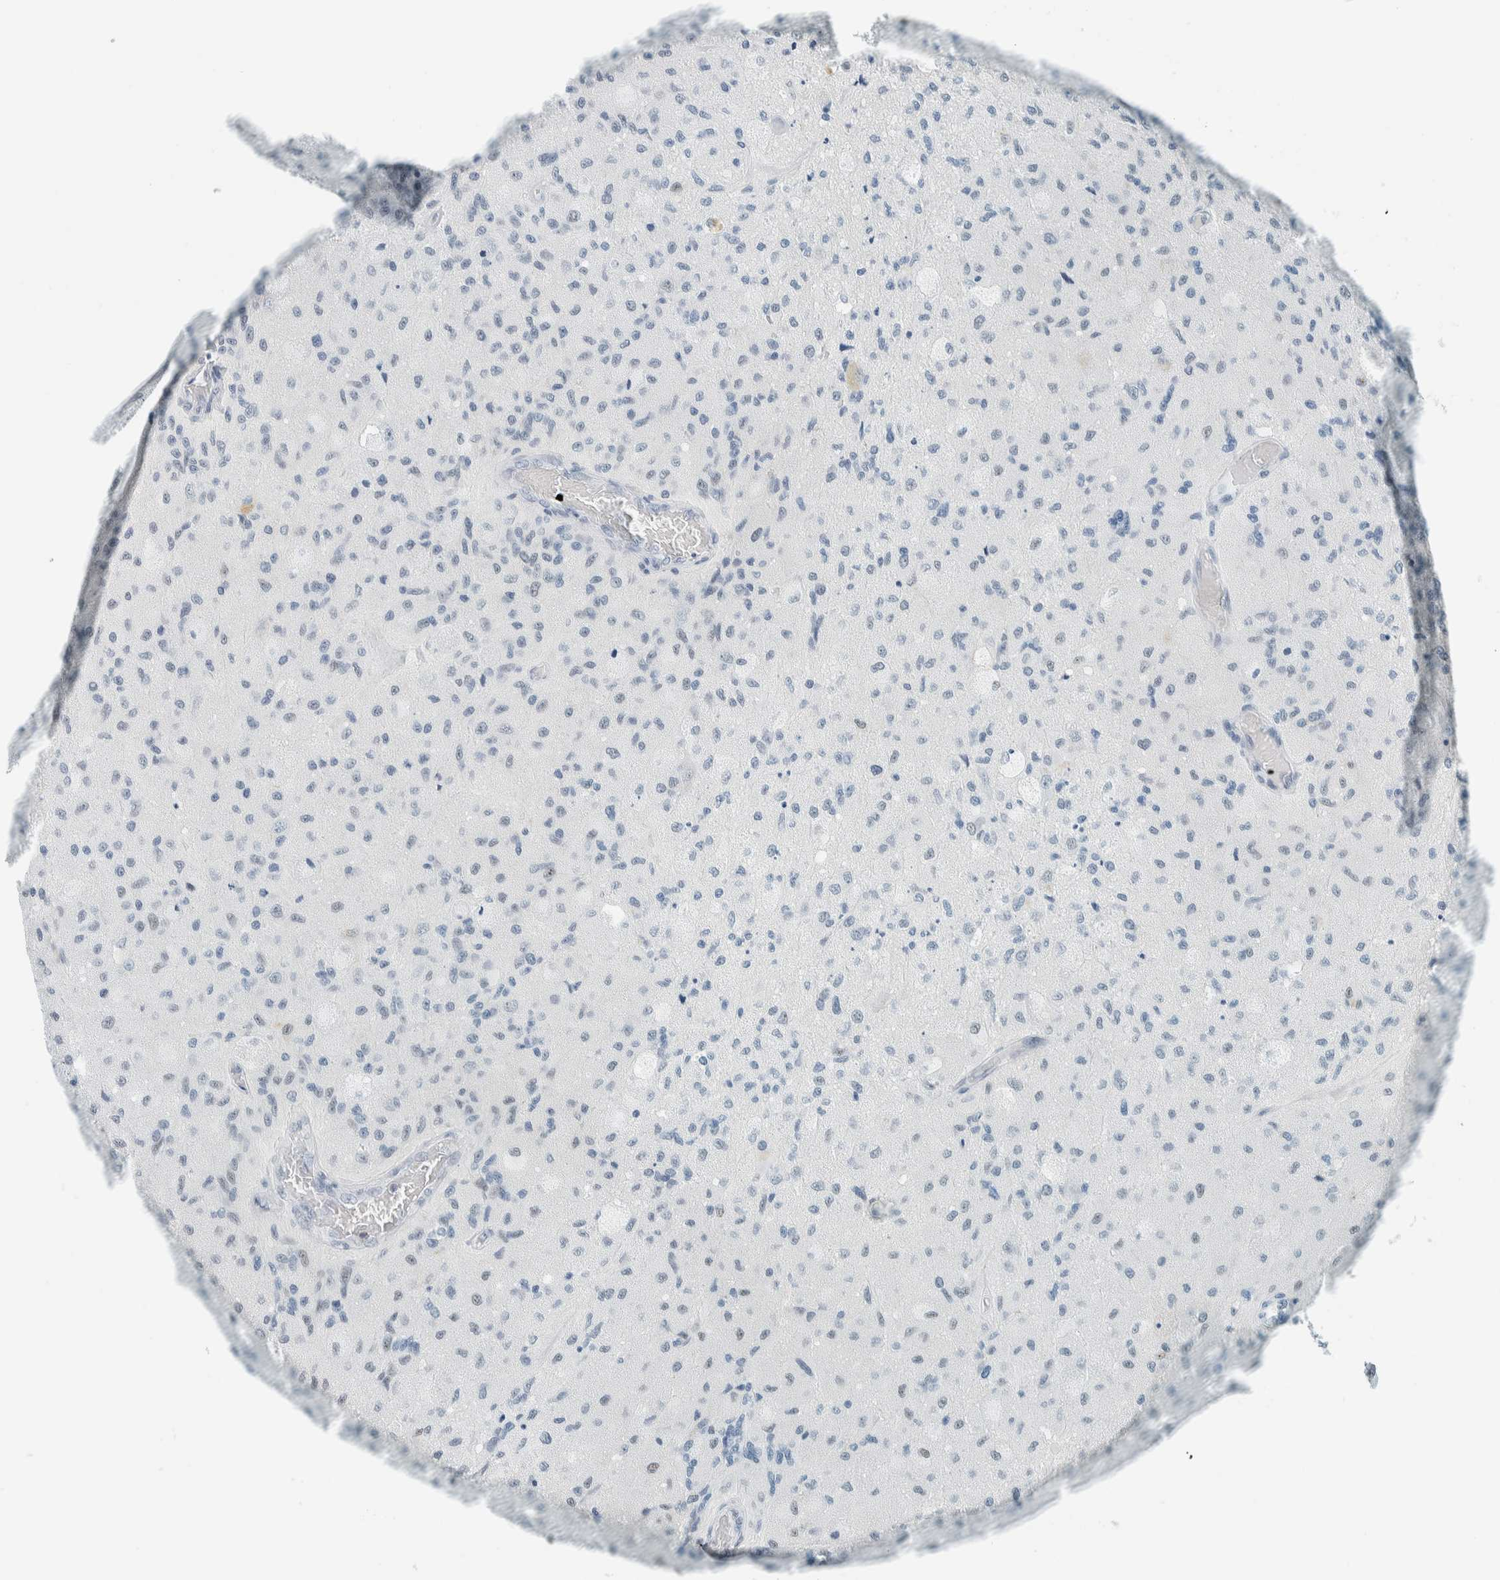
{"staining": {"intensity": "negative", "quantity": "none", "location": "none"}, "tissue": "glioma", "cell_type": "Tumor cells", "image_type": "cancer", "snomed": [{"axis": "morphology", "description": "Normal tissue, NOS"}, {"axis": "morphology", "description": "Glioma, malignant, High grade"}, {"axis": "topography", "description": "Cerebral cortex"}], "caption": "Tumor cells are negative for brown protein staining in glioma.", "gene": "CYSRT1", "patient": {"sex": "male", "age": 77}}